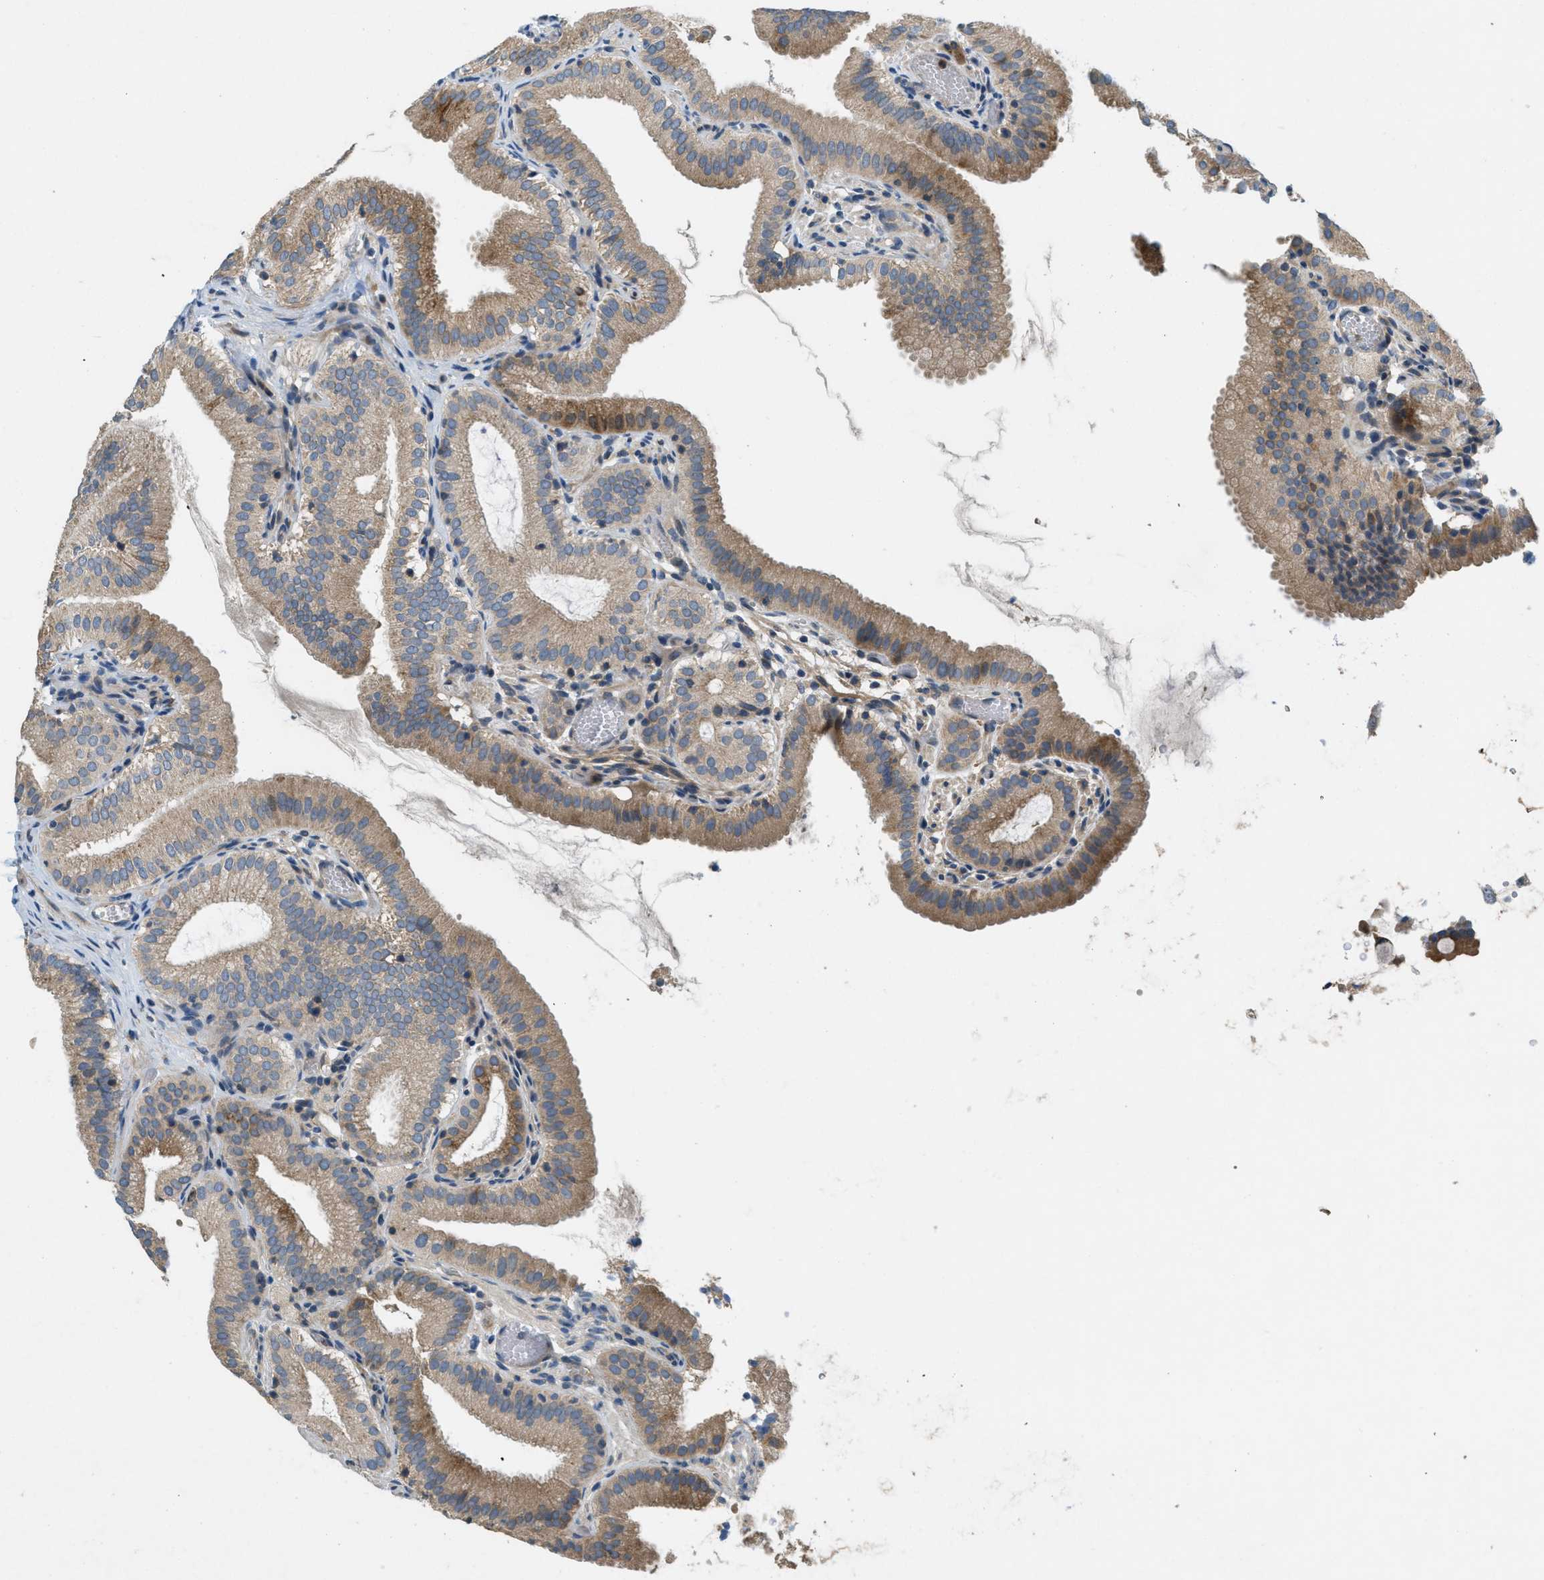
{"staining": {"intensity": "moderate", "quantity": ">75%", "location": "cytoplasmic/membranous"}, "tissue": "gallbladder", "cell_type": "Glandular cells", "image_type": "normal", "snomed": [{"axis": "morphology", "description": "Normal tissue, NOS"}, {"axis": "topography", "description": "Gallbladder"}], "caption": "Immunohistochemical staining of normal gallbladder displays medium levels of moderate cytoplasmic/membranous expression in approximately >75% of glandular cells.", "gene": "ADCY6", "patient": {"sex": "male", "age": 54}}